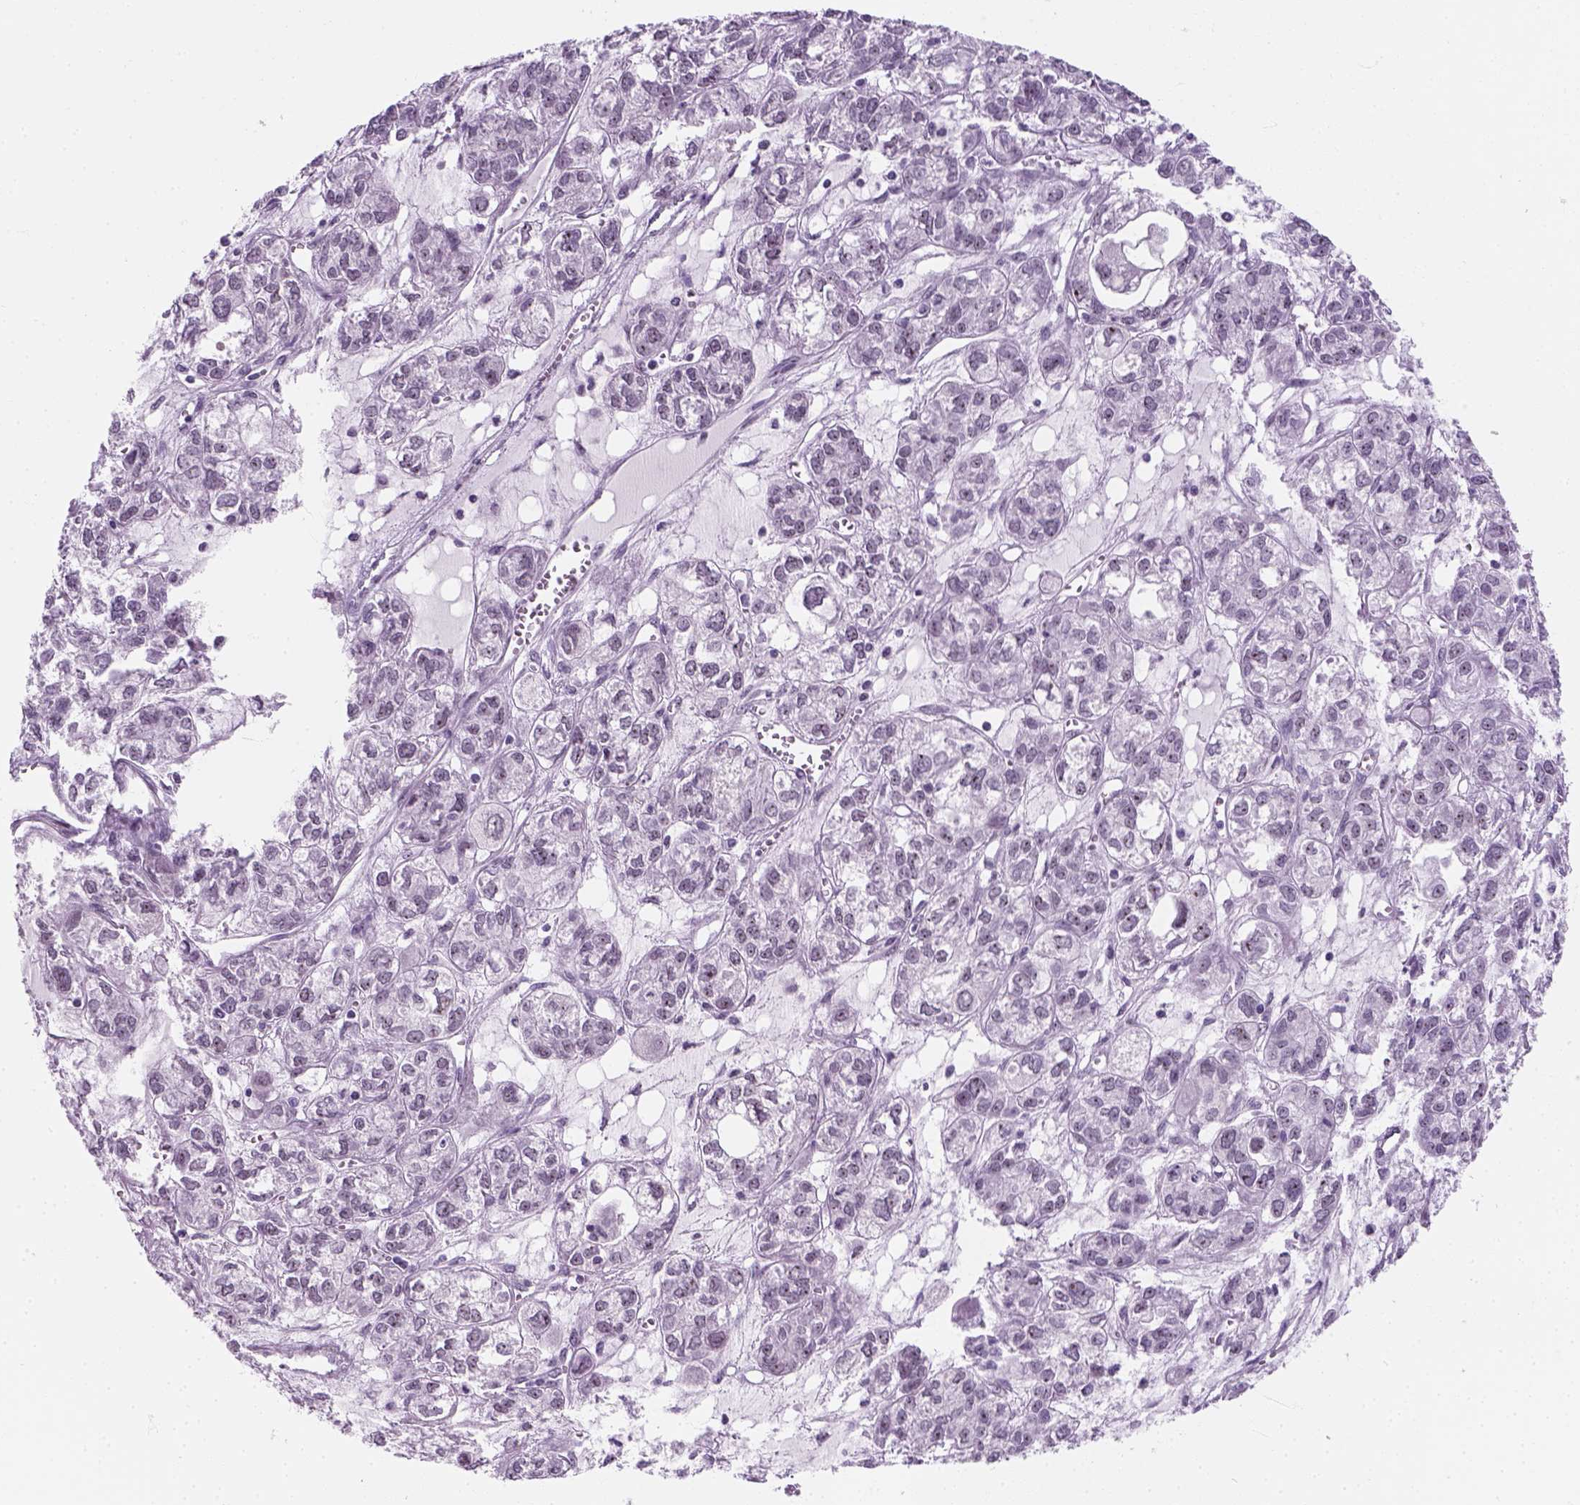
{"staining": {"intensity": "negative", "quantity": "none", "location": "none"}, "tissue": "ovarian cancer", "cell_type": "Tumor cells", "image_type": "cancer", "snomed": [{"axis": "morphology", "description": "Carcinoma, endometroid"}, {"axis": "topography", "description": "Ovary"}], "caption": "High power microscopy micrograph of an immunohistochemistry (IHC) image of ovarian cancer, revealing no significant positivity in tumor cells.", "gene": "ZNF865", "patient": {"sex": "female", "age": 64}}